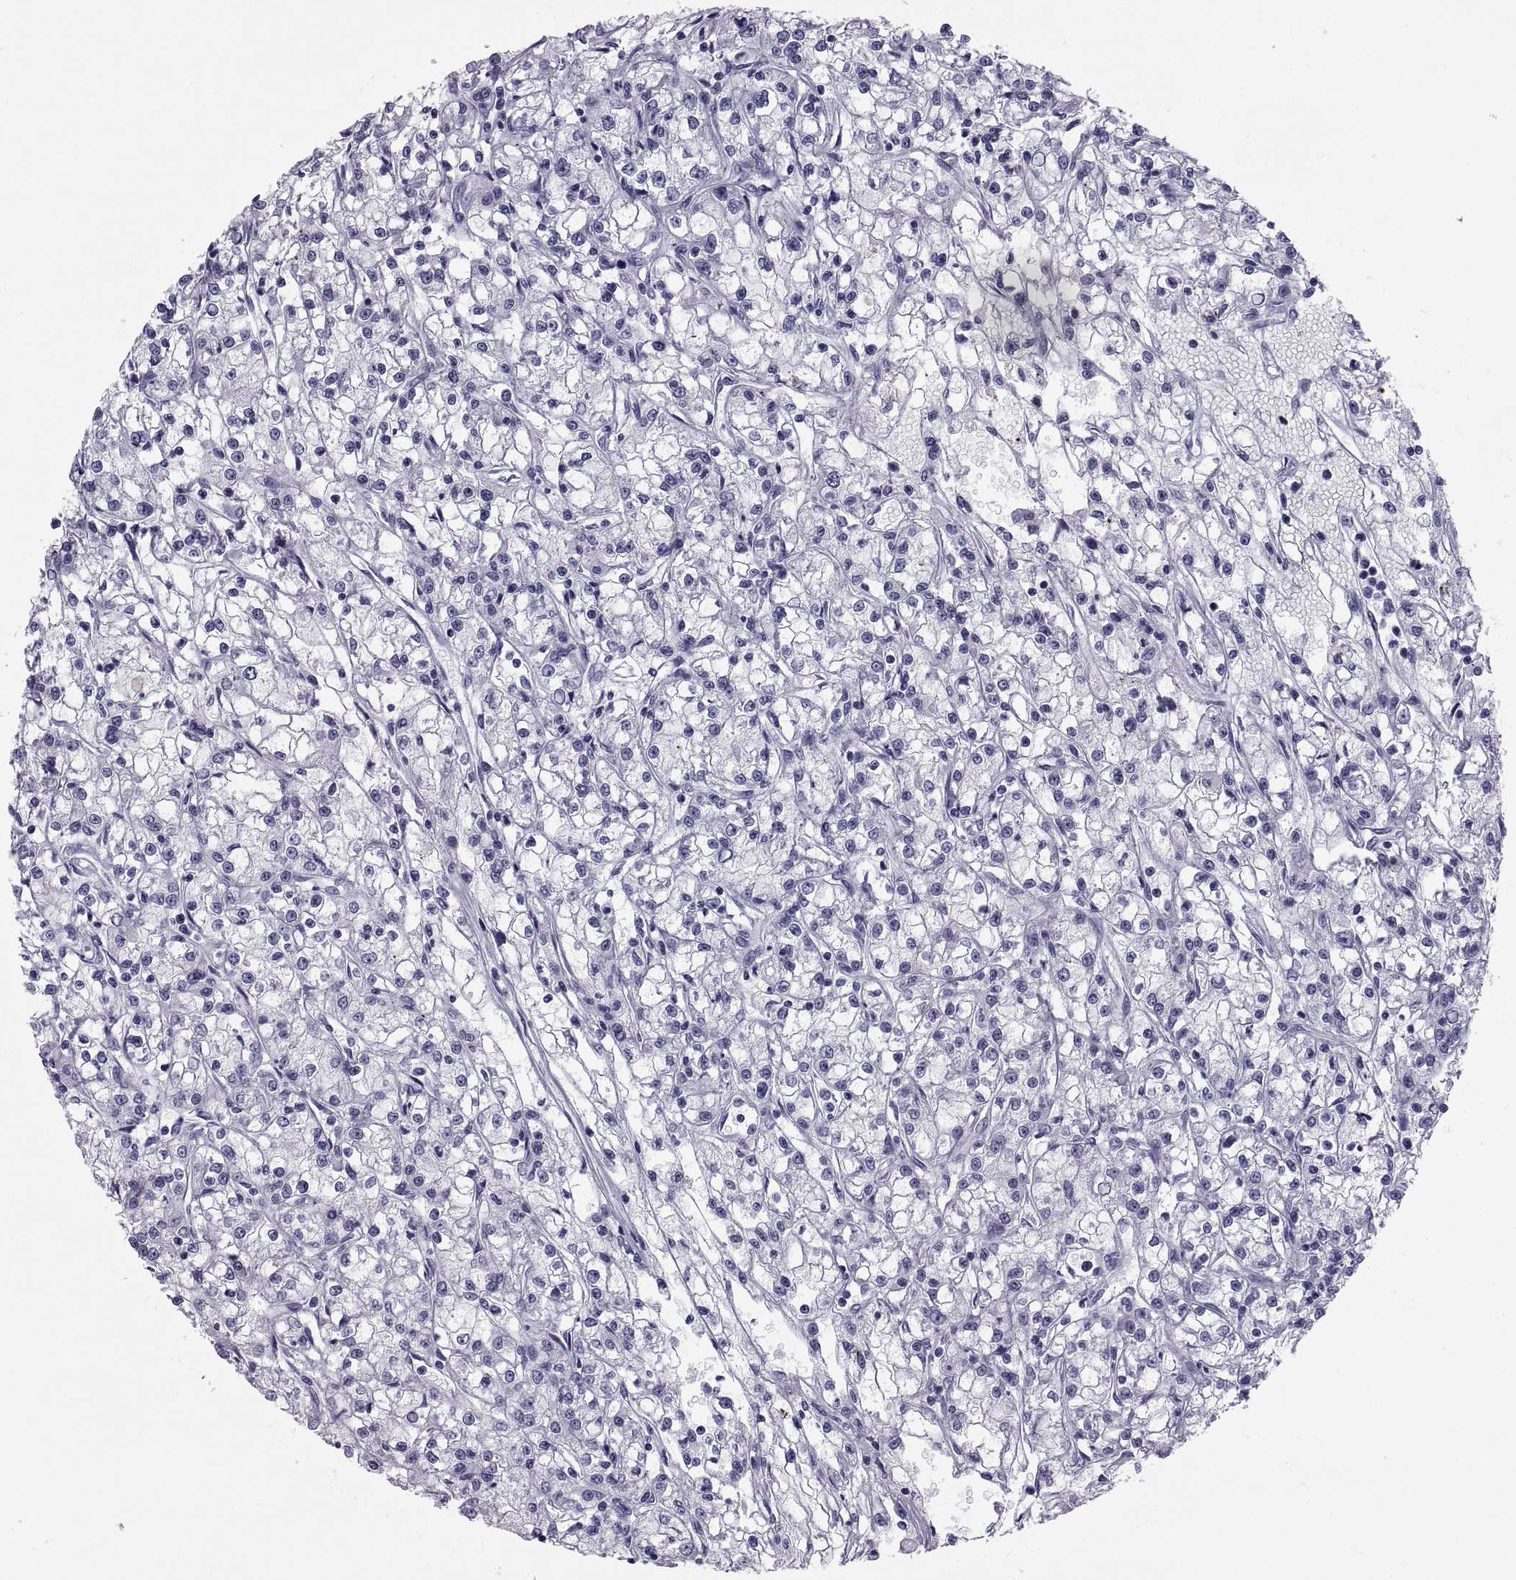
{"staining": {"intensity": "negative", "quantity": "none", "location": "none"}, "tissue": "renal cancer", "cell_type": "Tumor cells", "image_type": "cancer", "snomed": [{"axis": "morphology", "description": "Adenocarcinoma, NOS"}, {"axis": "topography", "description": "Kidney"}], "caption": "The immunohistochemistry micrograph has no significant staining in tumor cells of renal cancer (adenocarcinoma) tissue.", "gene": "CRISP1", "patient": {"sex": "female", "age": 59}}